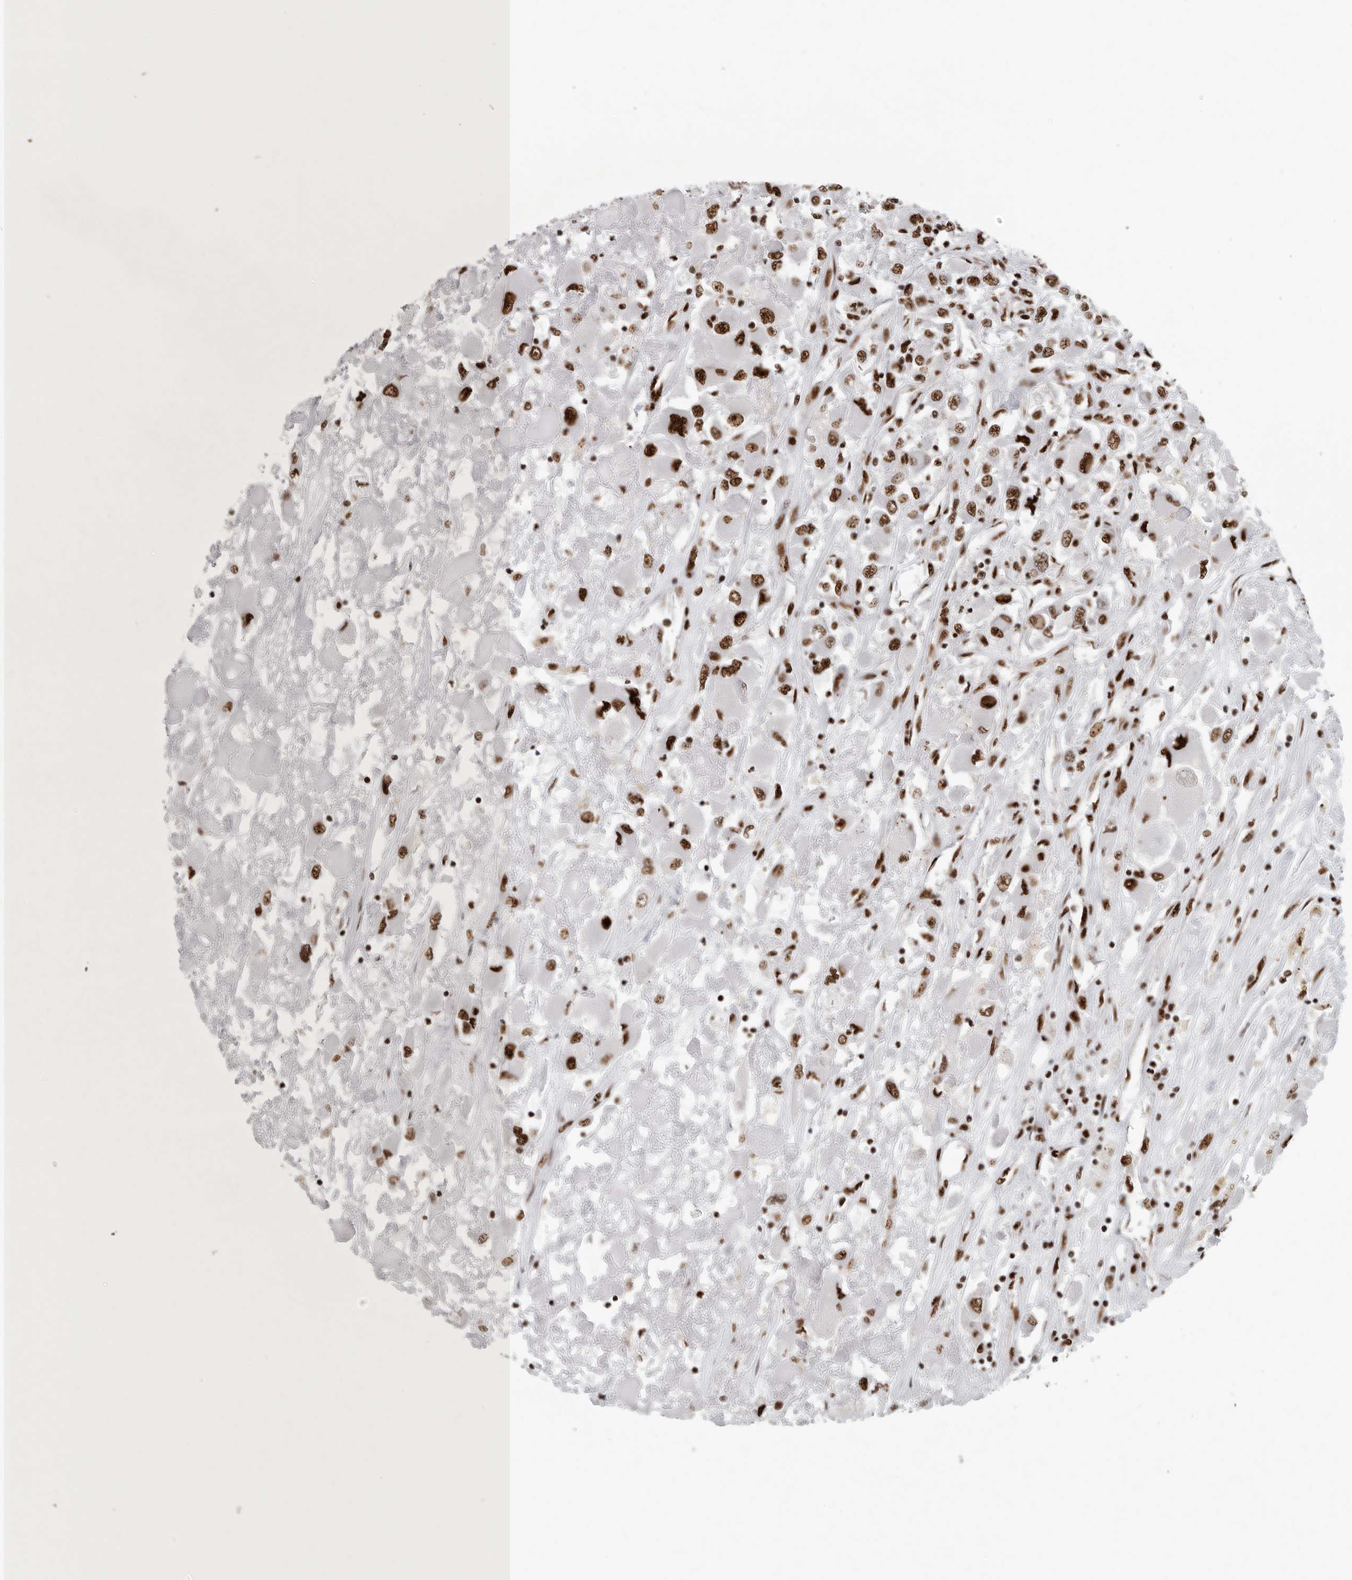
{"staining": {"intensity": "strong", "quantity": ">75%", "location": "nuclear"}, "tissue": "renal cancer", "cell_type": "Tumor cells", "image_type": "cancer", "snomed": [{"axis": "morphology", "description": "Adenocarcinoma, NOS"}, {"axis": "topography", "description": "Kidney"}], "caption": "IHC image of neoplastic tissue: human renal cancer (adenocarcinoma) stained using IHC exhibits high levels of strong protein expression localized specifically in the nuclear of tumor cells, appearing as a nuclear brown color.", "gene": "BCLAF1", "patient": {"sex": "female", "age": 52}}